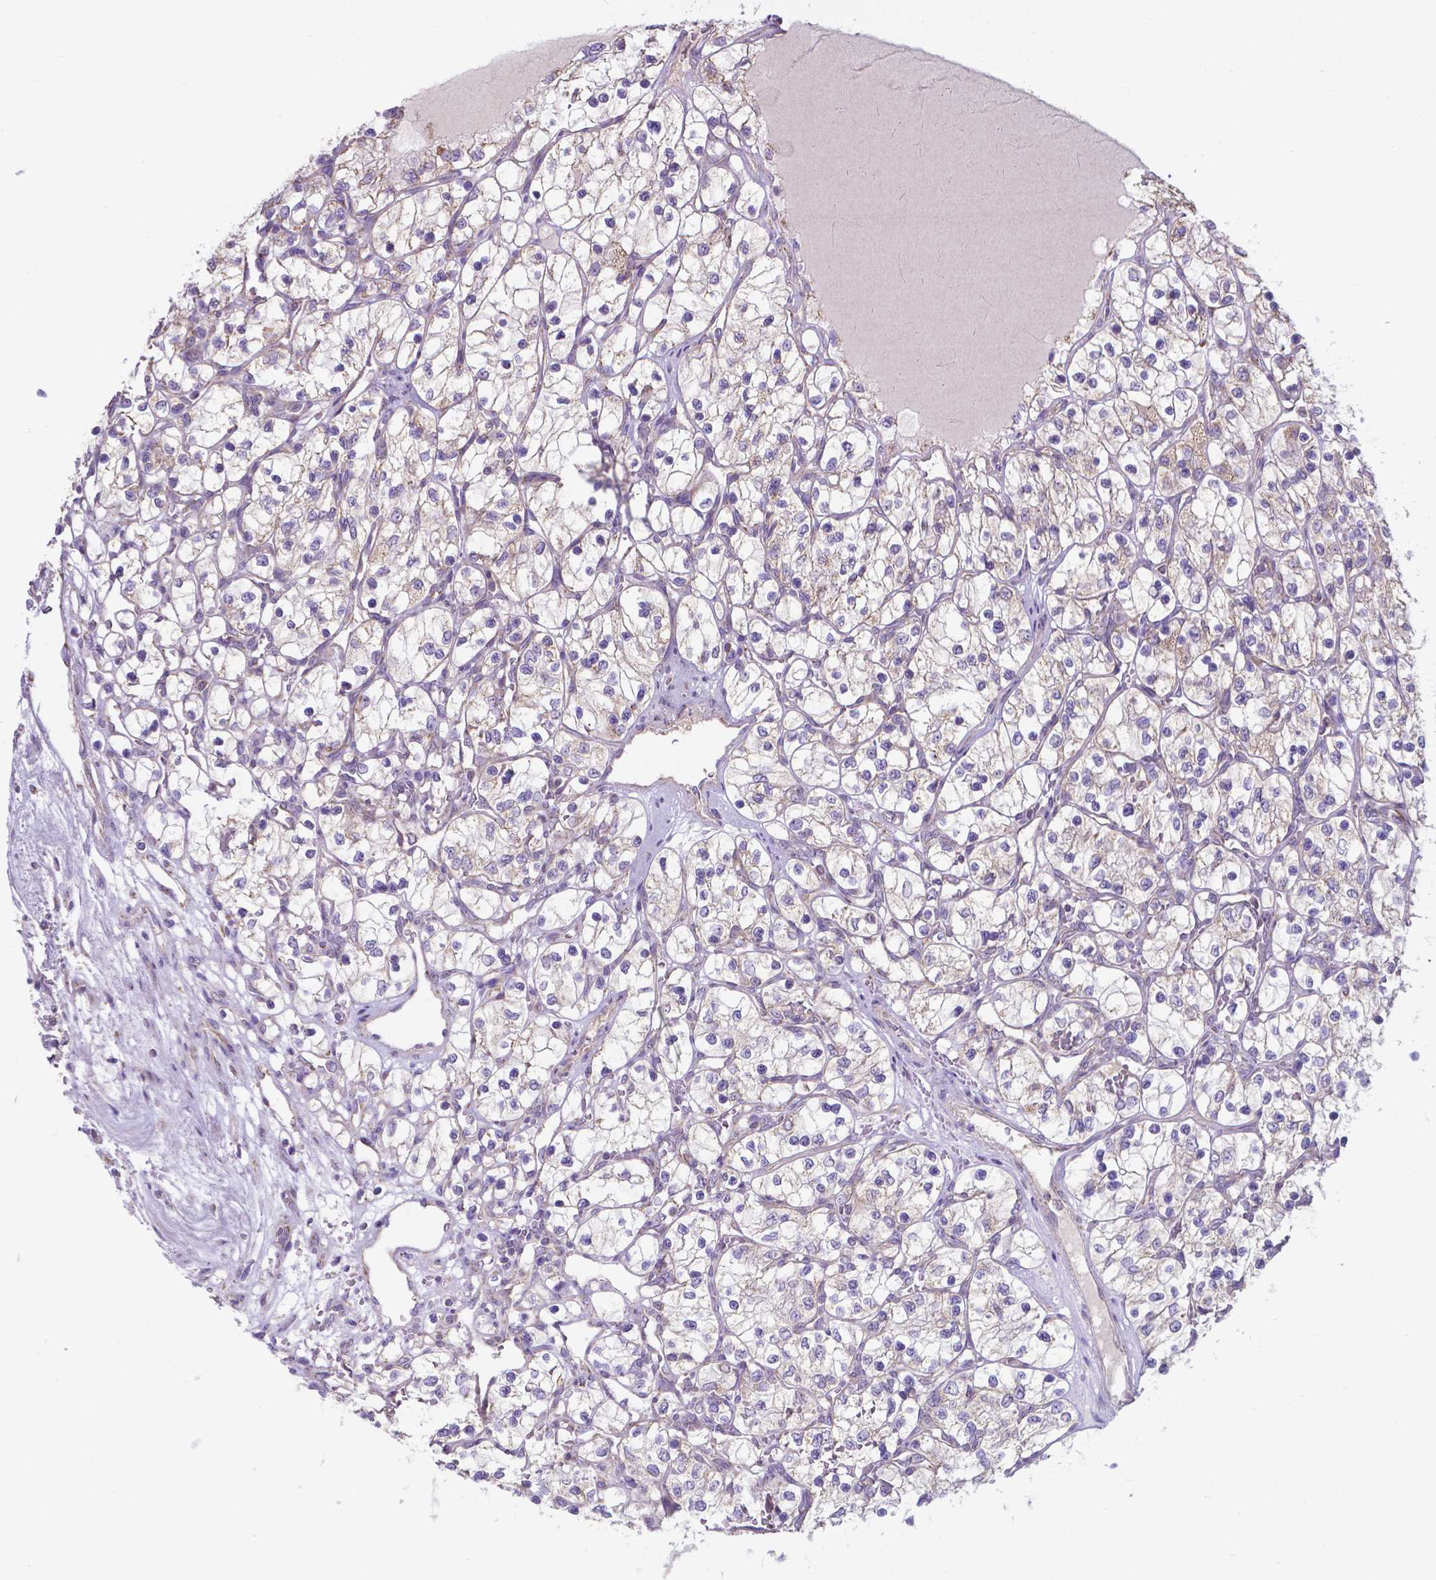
{"staining": {"intensity": "weak", "quantity": "<25%", "location": "cytoplasmic/membranous"}, "tissue": "renal cancer", "cell_type": "Tumor cells", "image_type": "cancer", "snomed": [{"axis": "morphology", "description": "Adenocarcinoma, NOS"}, {"axis": "topography", "description": "Kidney"}], "caption": "Immunohistochemistry of renal cancer (adenocarcinoma) demonstrates no positivity in tumor cells. The staining was performed using DAB to visualize the protein expression in brown, while the nuclei were stained in blue with hematoxylin (Magnification: 20x).", "gene": "FAM114A1", "patient": {"sex": "female", "age": 69}}